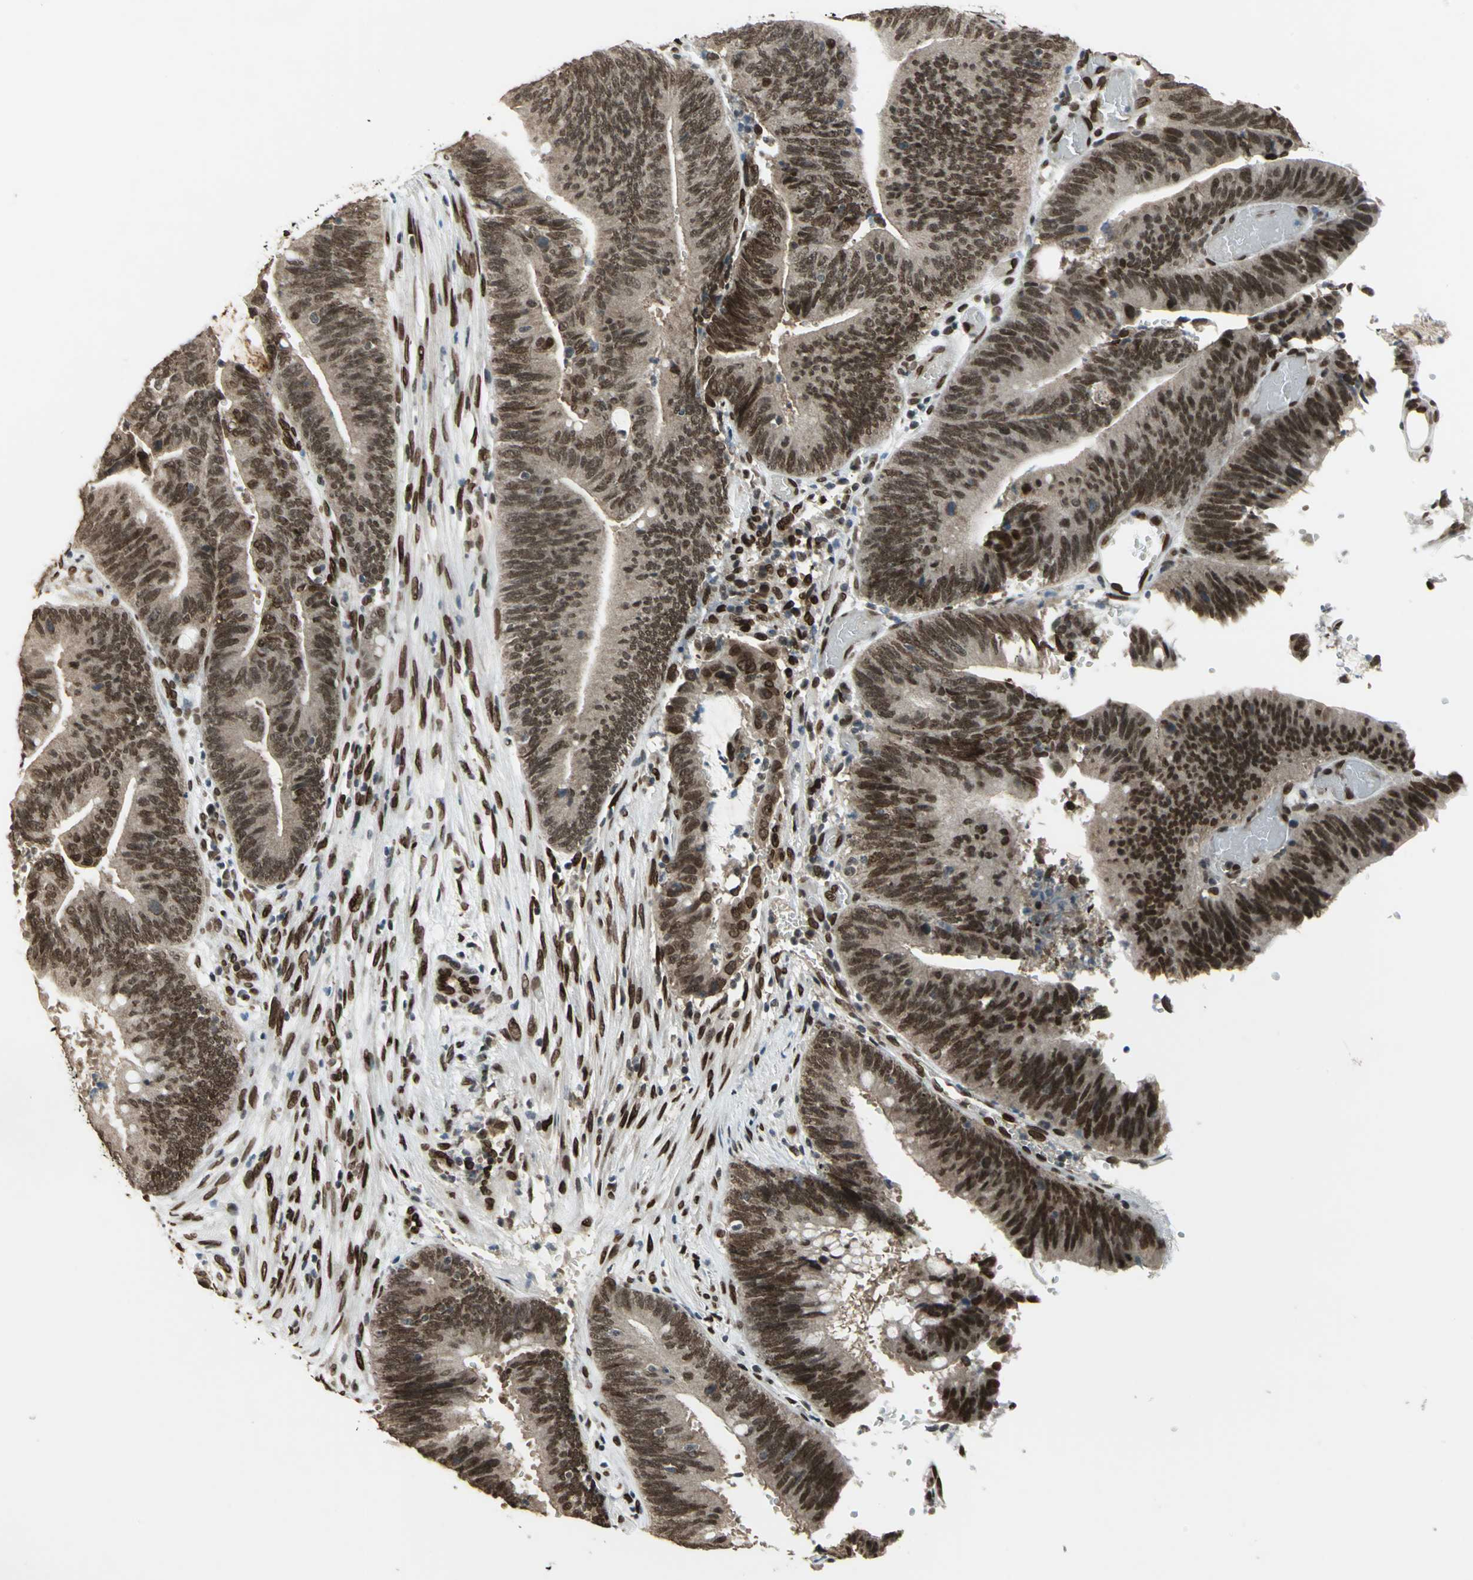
{"staining": {"intensity": "strong", "quantity": ">75%", "location": "cytoplasmic/membranous,nuclear"}, "tissue": "colorectal cancer", "cell_type": "Tumor cells", "image_type": "cancer", "snomed": [{"axis": "morphology", "description": "Adenocarcinoma, NOS"}, {"axis": "topography", "description": "Rectum"}], "caption": "Human colorectal cancer (adenocarcinoma) stained for a protein (brown) displays strong cytoplasmic/membranous and nuclear positive positivity in about >75% of tumor cells.", "gene": "ISY1", "patient": {"sex": "female", "age": 66}}